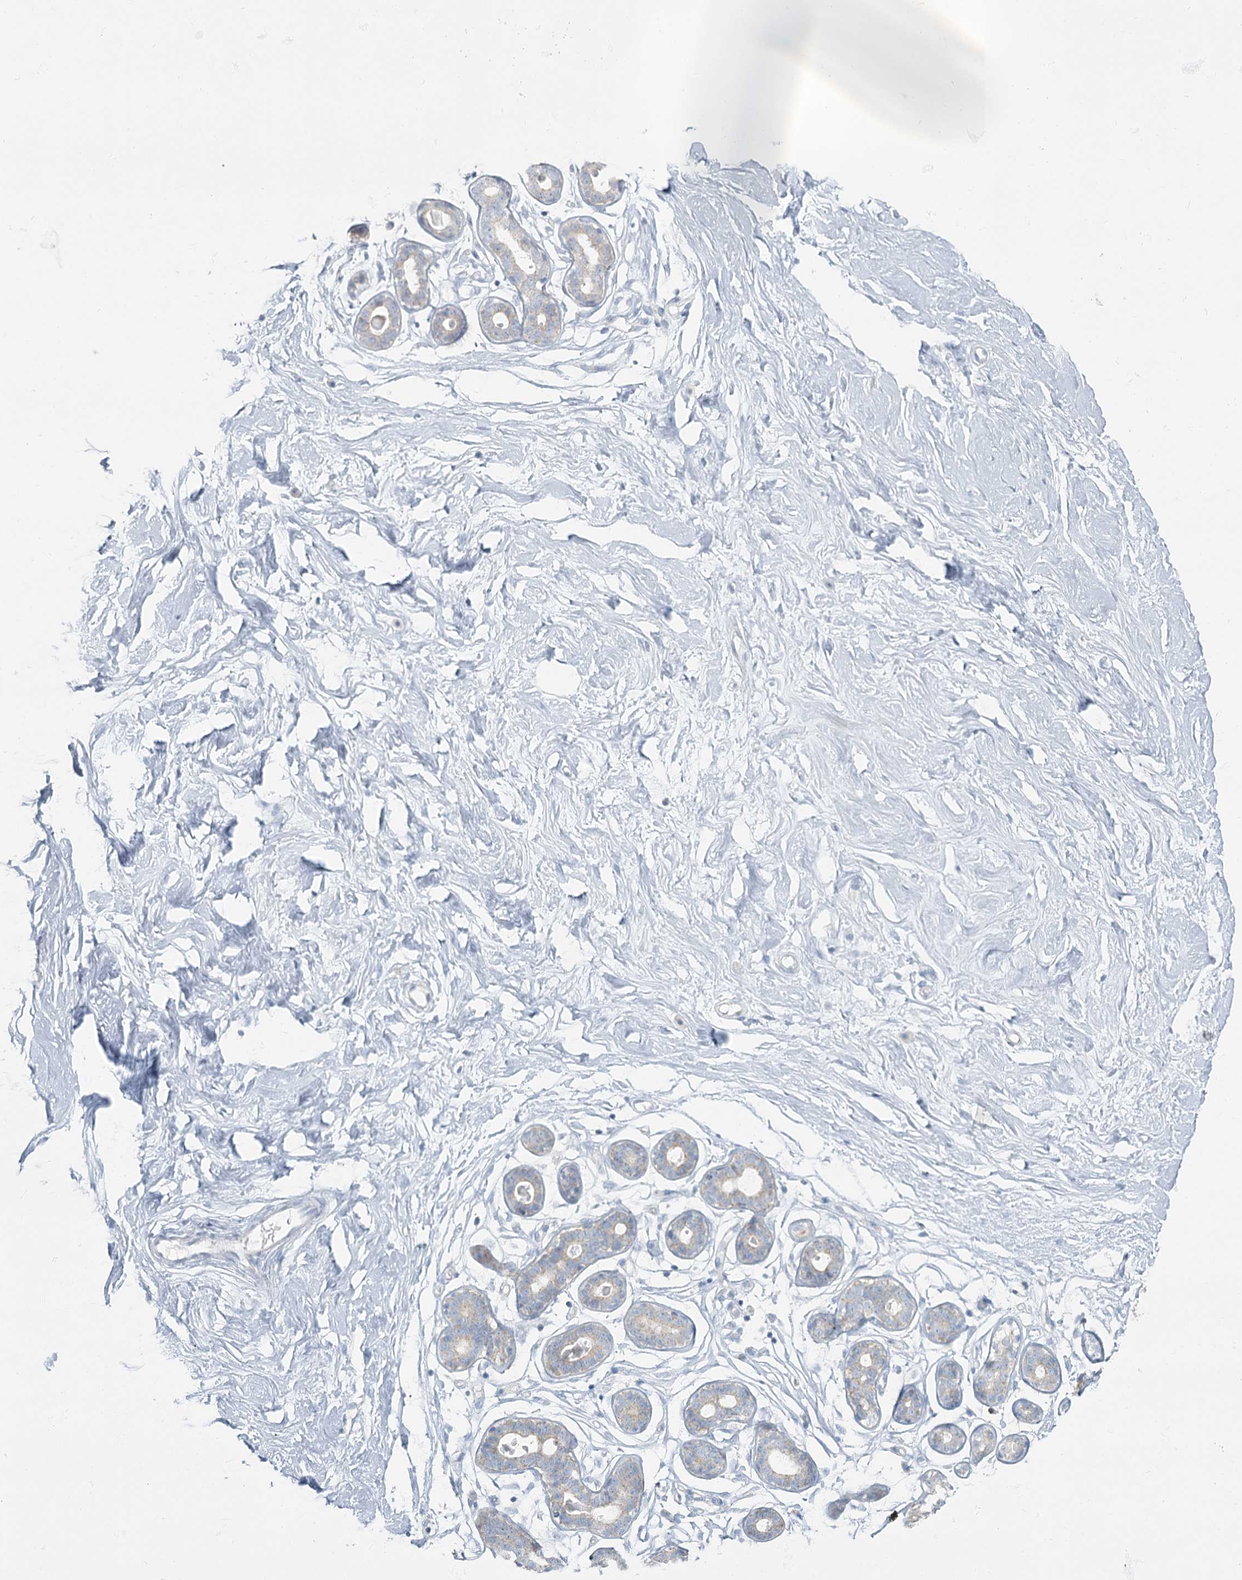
{"staining": {"intensity": "negative", "quantity": "none", "location": "none"}, "tissue": "breast", "cell_type": "Adipocytes", "image_type": "normal", "snomed": [{"axis": "morphology", "description": "Normal tissue, NOS"}, {"axis": "morphology", "description": "Adenoma, NOS"}, {"axis": "topography", "description": "Breast"}], "caption": "Breast was stained to show a protein in brown. There is no significant staining in adipocytes. (Brightfield microscopy of DAB immunohistochemistry at high magnification).", "gene": "FAM110C", "patient": {"sex": "female", "age": 23}}